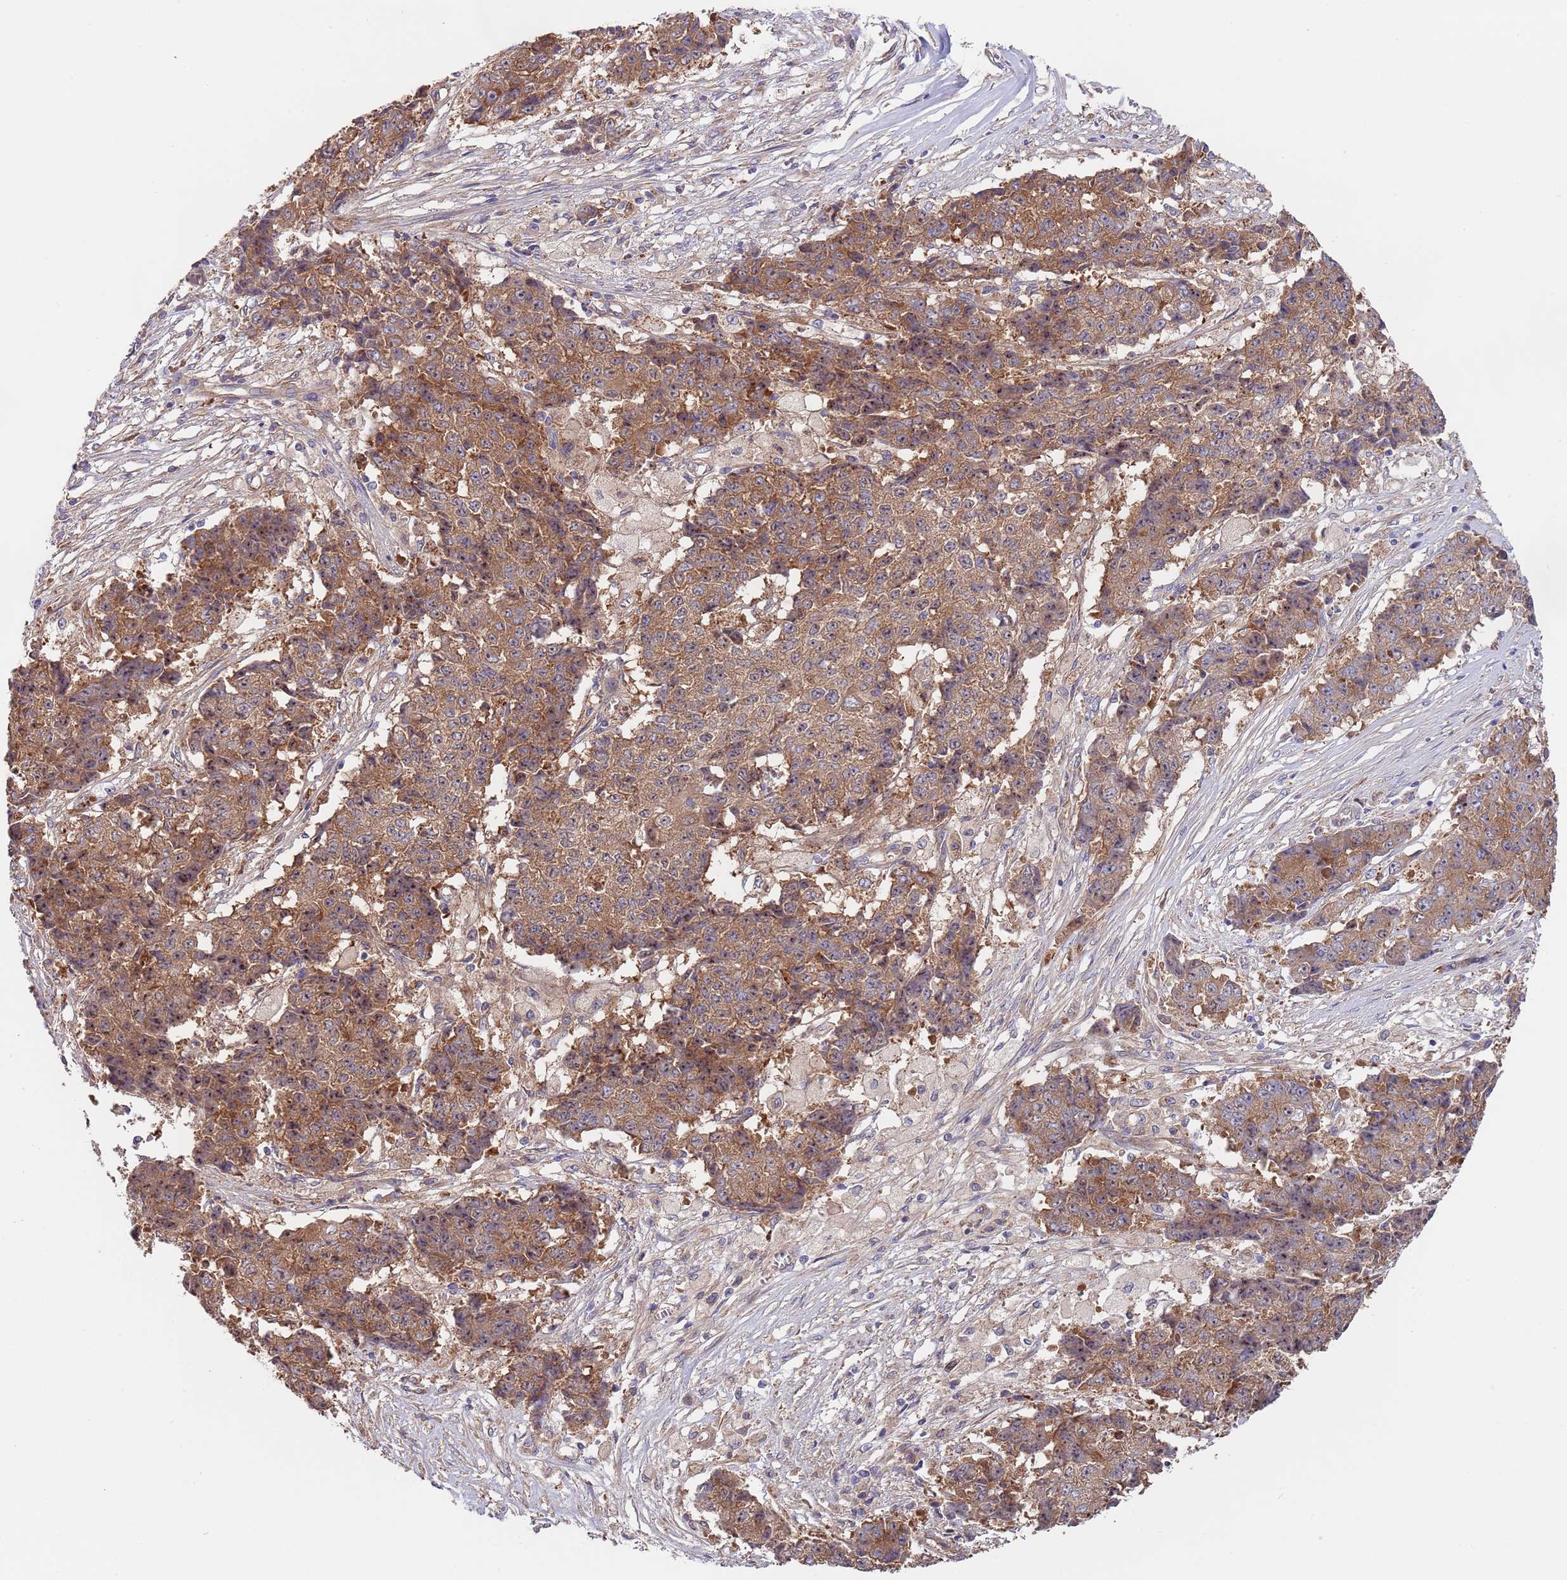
{"staining": {"intensity": "moderate", "quantity": ">75%", "location": "cytoplasmic/membranous"}, "tissue": "ovarian cancer", "cell_type": "Tumor cells", "image_type": "cancer", "snomed": [{"axis": "morphology", "description": "Carcinoma, endometroid"}, {"axis": "topography", "description": "Ovary"}], "caption": "Immunohistochemistry of ovarian cancer (endometroid carcinoma) reveals medium levels of moderate cytoplasmic/membranous staining in approximately >75% of tumor cells.", "gene": "EIF3F", "patient": {"sex": "female", "age": 42}}